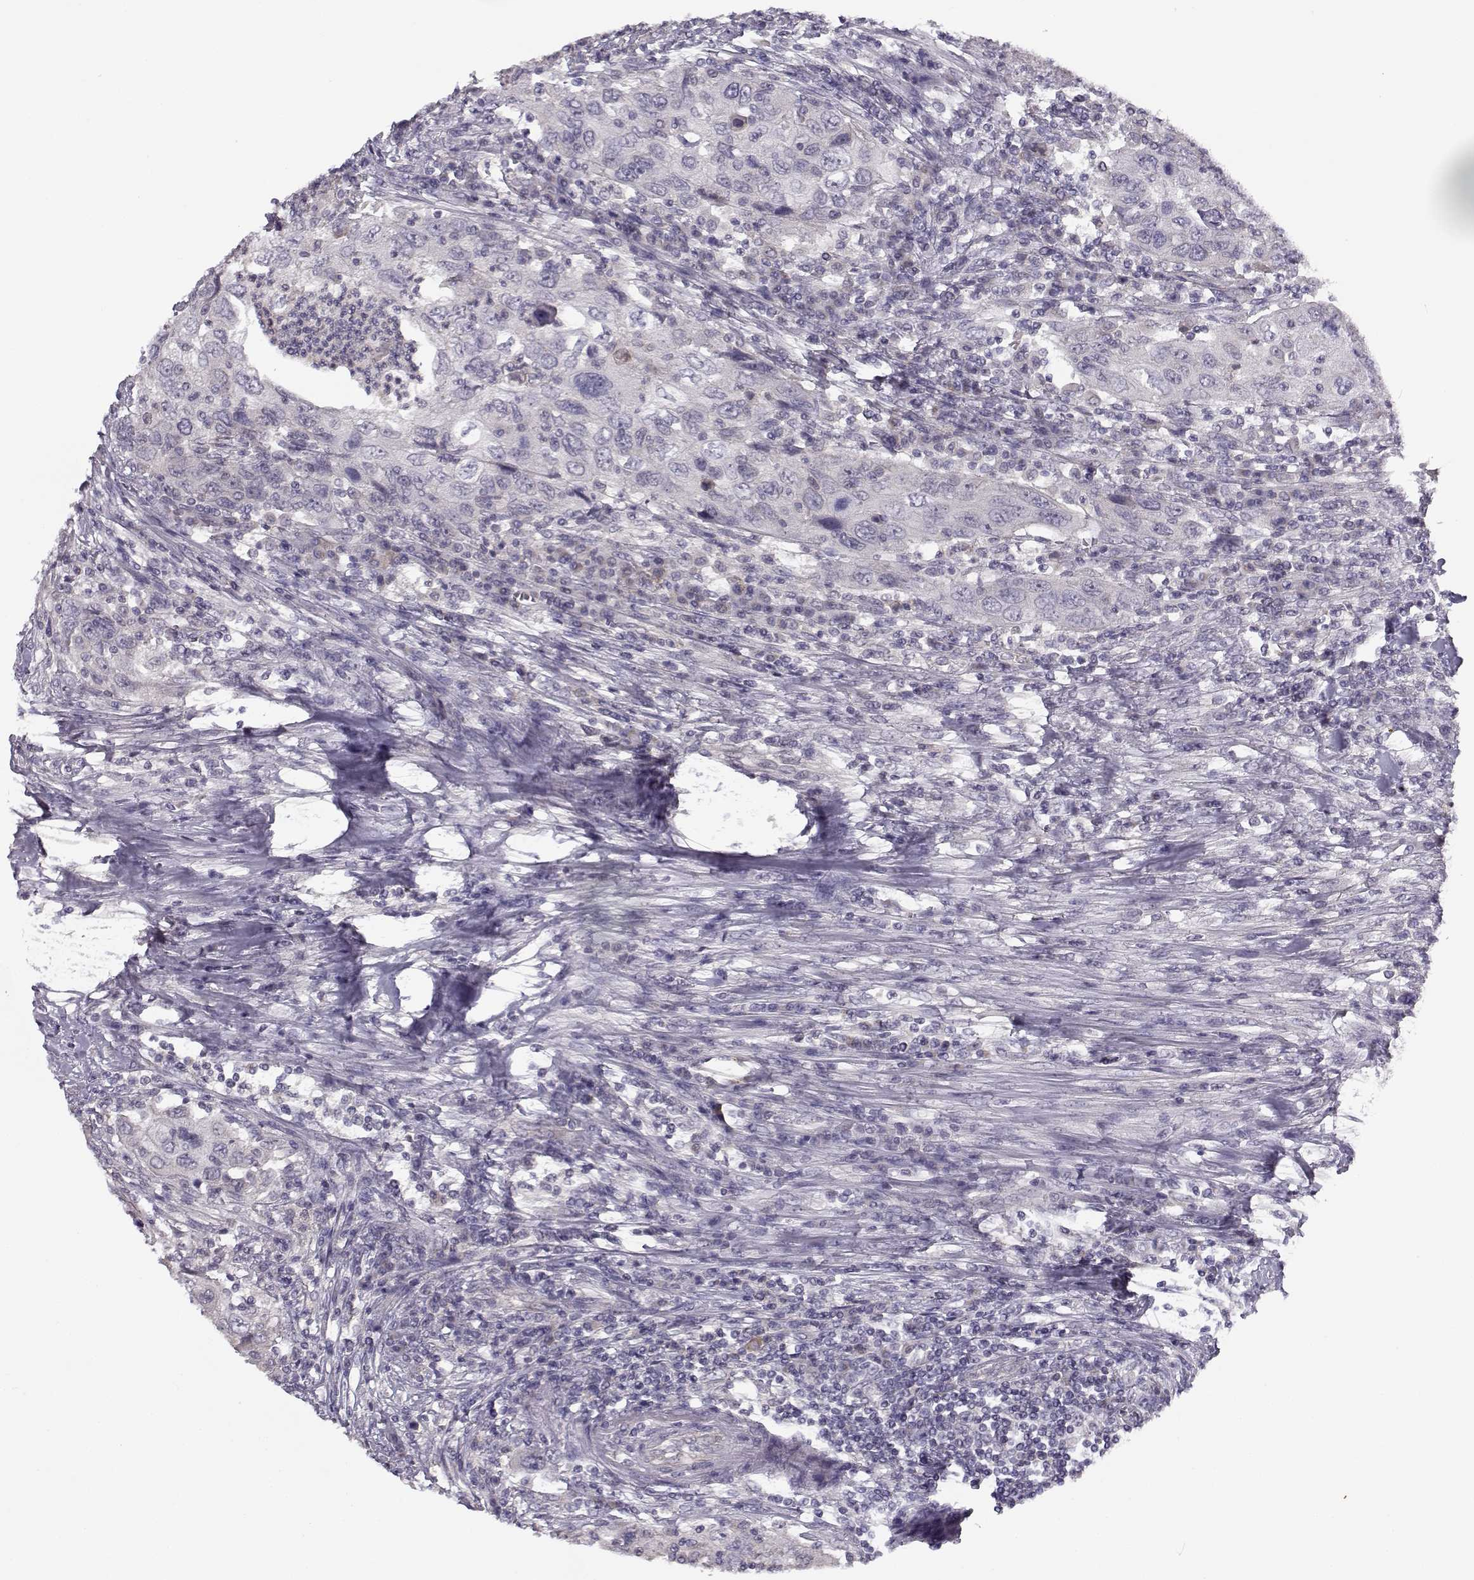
{"staining": {"intensity": "negative", "quantity": "none", "location": "none"}, "tissue": "urothelial cancer", "cell_type": "Tumor cells", "image_type": "cancer", "snomed": [{"axis": "morphology", "description": "Urothelial carcinoma, High grade"}, {"axis": "topography", "description": "Urinary bladder"}], "caption": "Micrograph shows no significant protein expression in tumor cells of urothelial carcinoma (high-grade).", "gene": "TMEM145", "patient": {"sex": "male", "age": 76}}